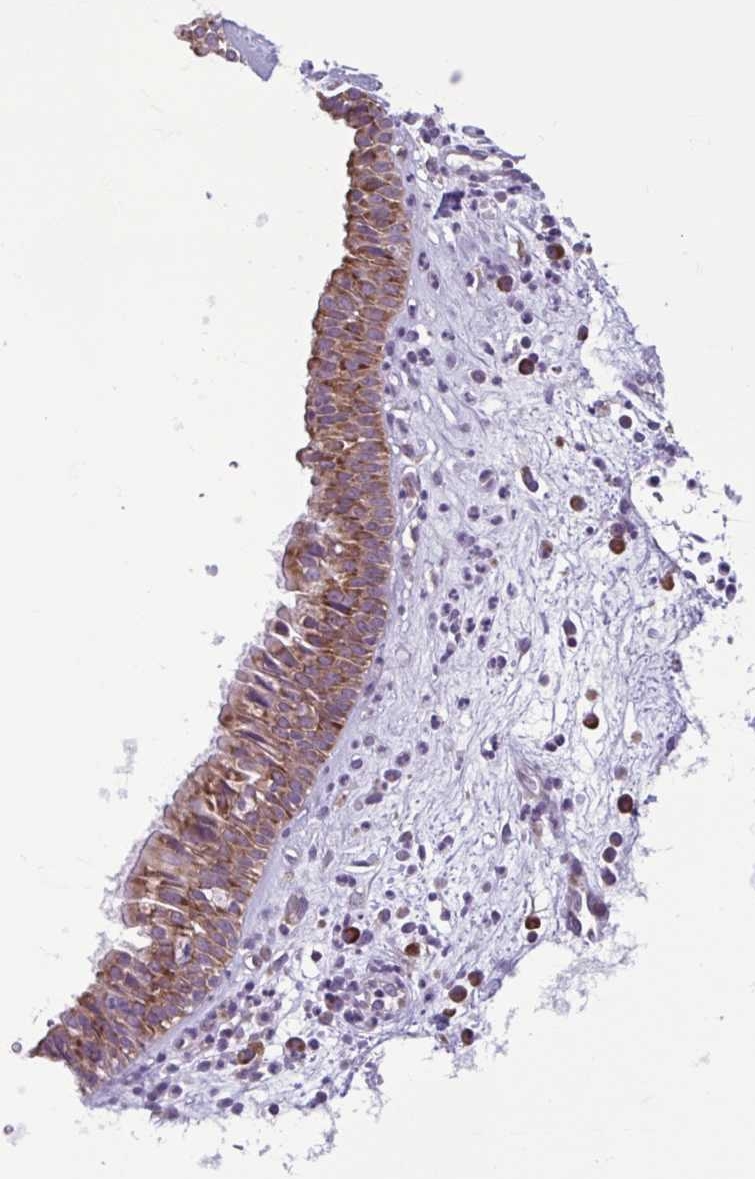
{"staining": {"intensity": "moderate", "quantity": ">75%", "location": "cytoplasmic/membranous"}, "tissue": "nasopharynx", "cell_type": "Respiratory epithelial cells", "image_type": "normal", "snomed": [{"axis": "morphology", "description": "Normal tissue, NOS"}, {"axis": "topography", "description": "Nasopharynx"}], "caption": "Immunohistochemistry (DAB (3,3'-diaminobenzidine)) staining of benign nasopharynx demonstrates moderate cytoplasmic/membranous protein positivity in about >75% of respiratory epithelial cells.", "gene": "RPS16", "patient": {"sex": "male", "age": 65}}